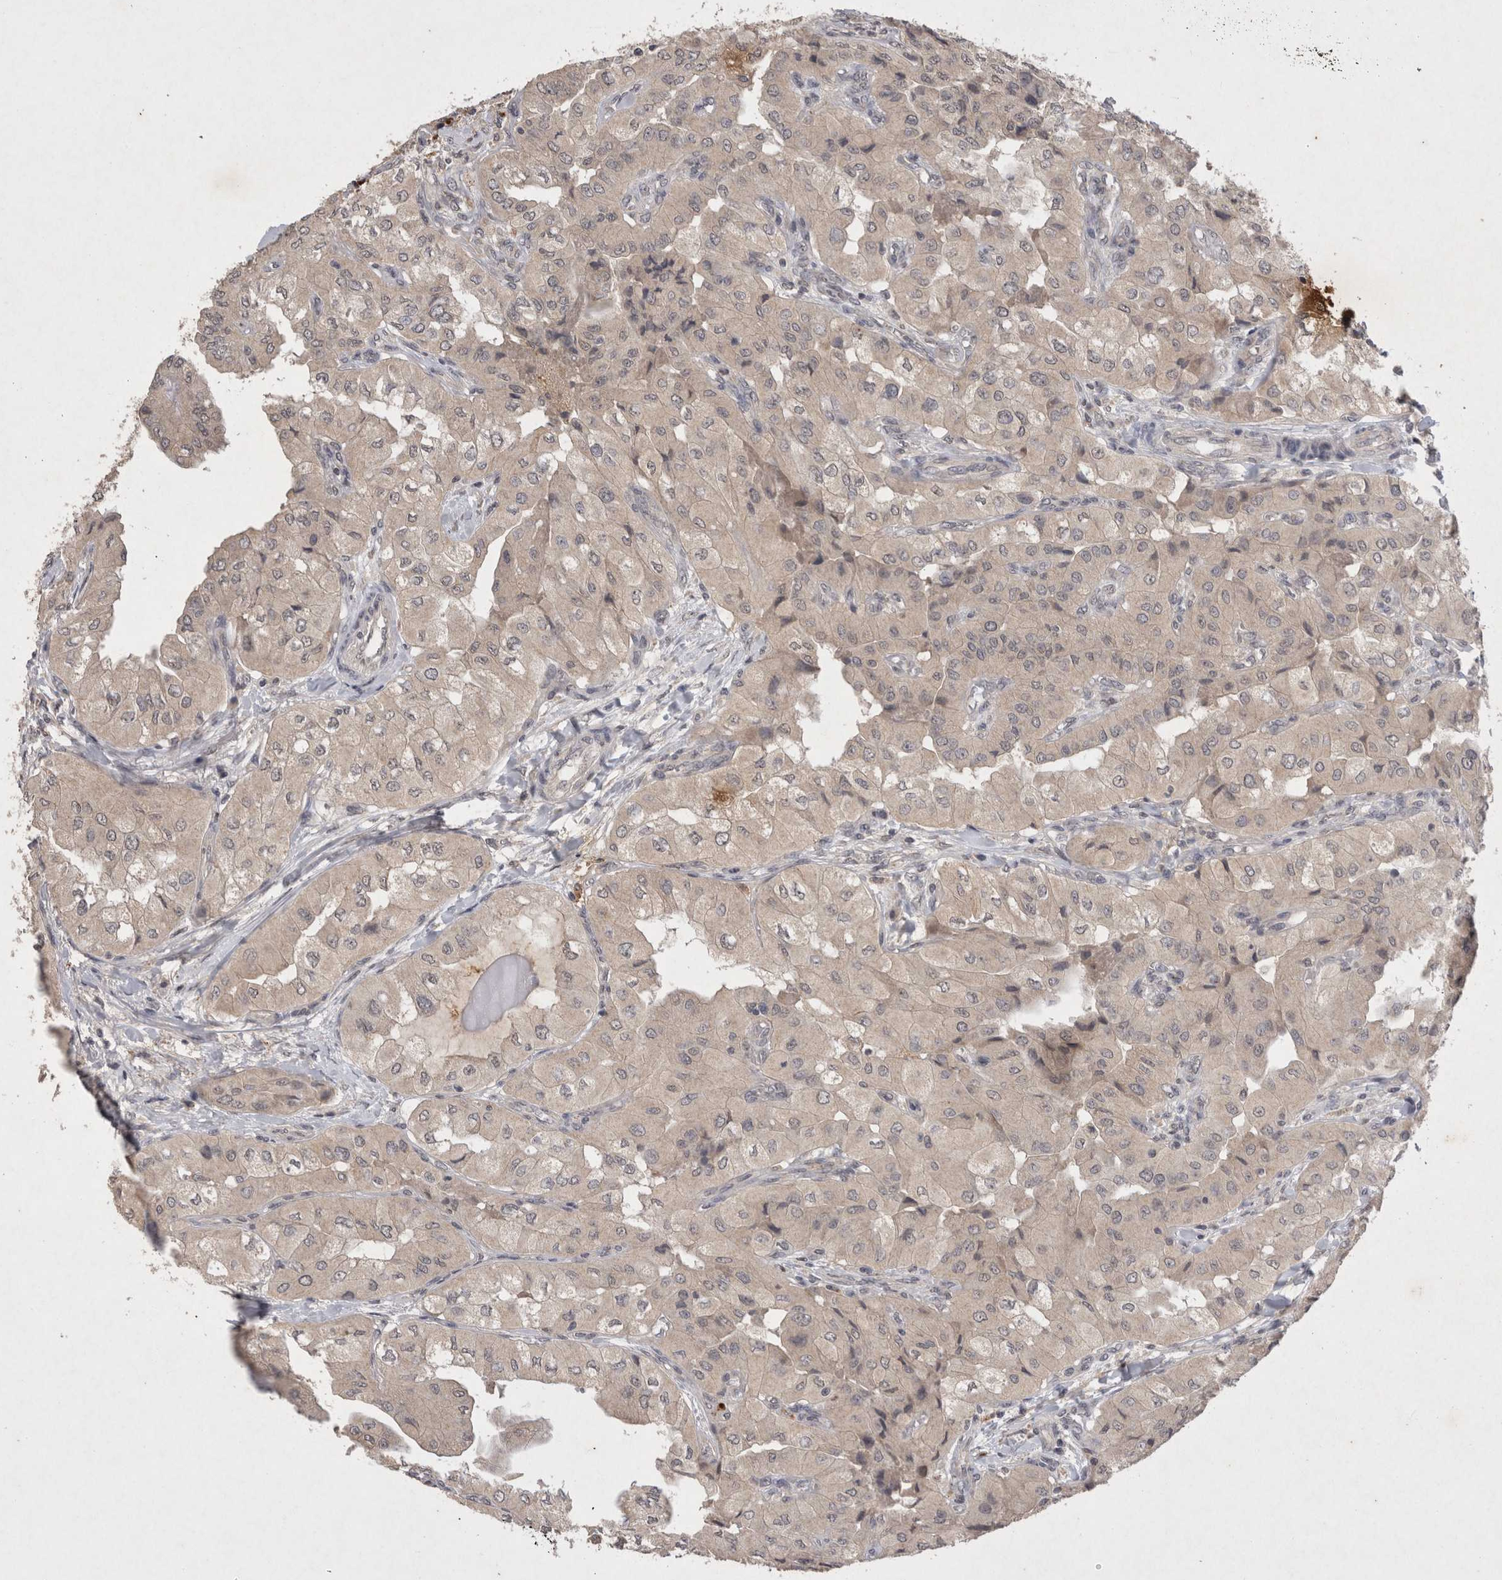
{"staining": {"intensity": "weak", "quantity": "<25%", "location": "cytoplasmic/membranous"}, "tissue": "thyroid cancer", "cell_type": "Tumor cells", "image_type": "cancer", "snomed": [{"axis": "morphology", "description": "Papillary adenocarcinoma, NOS"}, {"axis": "topography", "description": "Thyroid gland"}], "caption": "Immunohistochemistry of thyroid papillary adenocarcinoma reveals no expression in tumor cells. (DAB IHC visualized using brightfield microscopy, high magnification).", "gene": "RASSF3", "patient": {"sex": "female", "age": 59}}